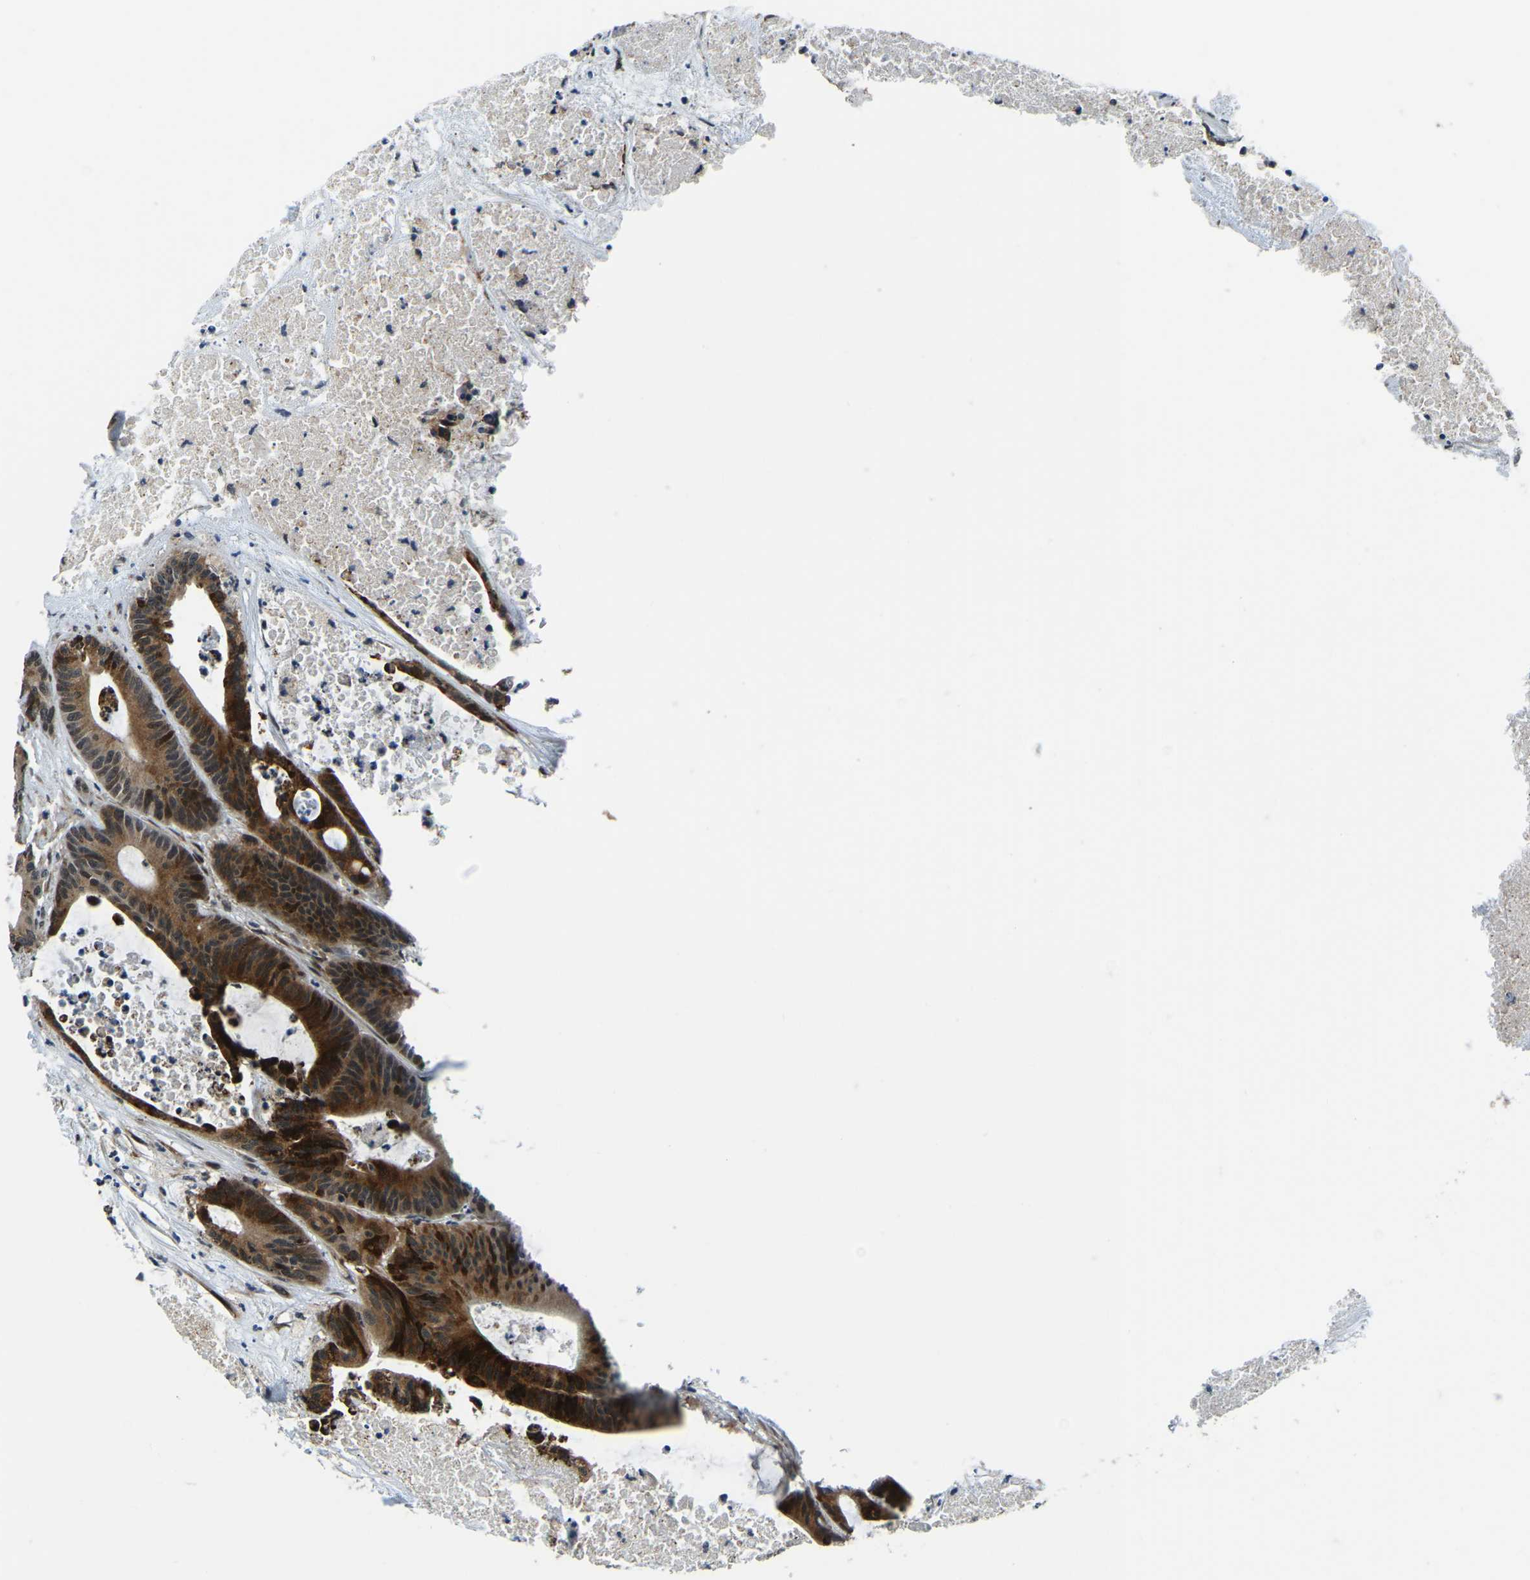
{"staining": {"intensity": "strong", "quantity": ">75%", "location": "cytoplasmic/membranous,nuclear"}, "tissue": "colorectal cancer", "cell_type": "Tumor cells", "image_type": "cancer", "snomed": [{"axis": "morphology", "description": "Adenocarcinoma, NOS"}, {"axis": "topography", "description": "Colon"}], "caption": "Adenocarcinoma (colorectal) stained with a protein marker shows strong staining in tumor cells.", "gene": "ING2", "patient": {"sex": "female", "age": 84}}